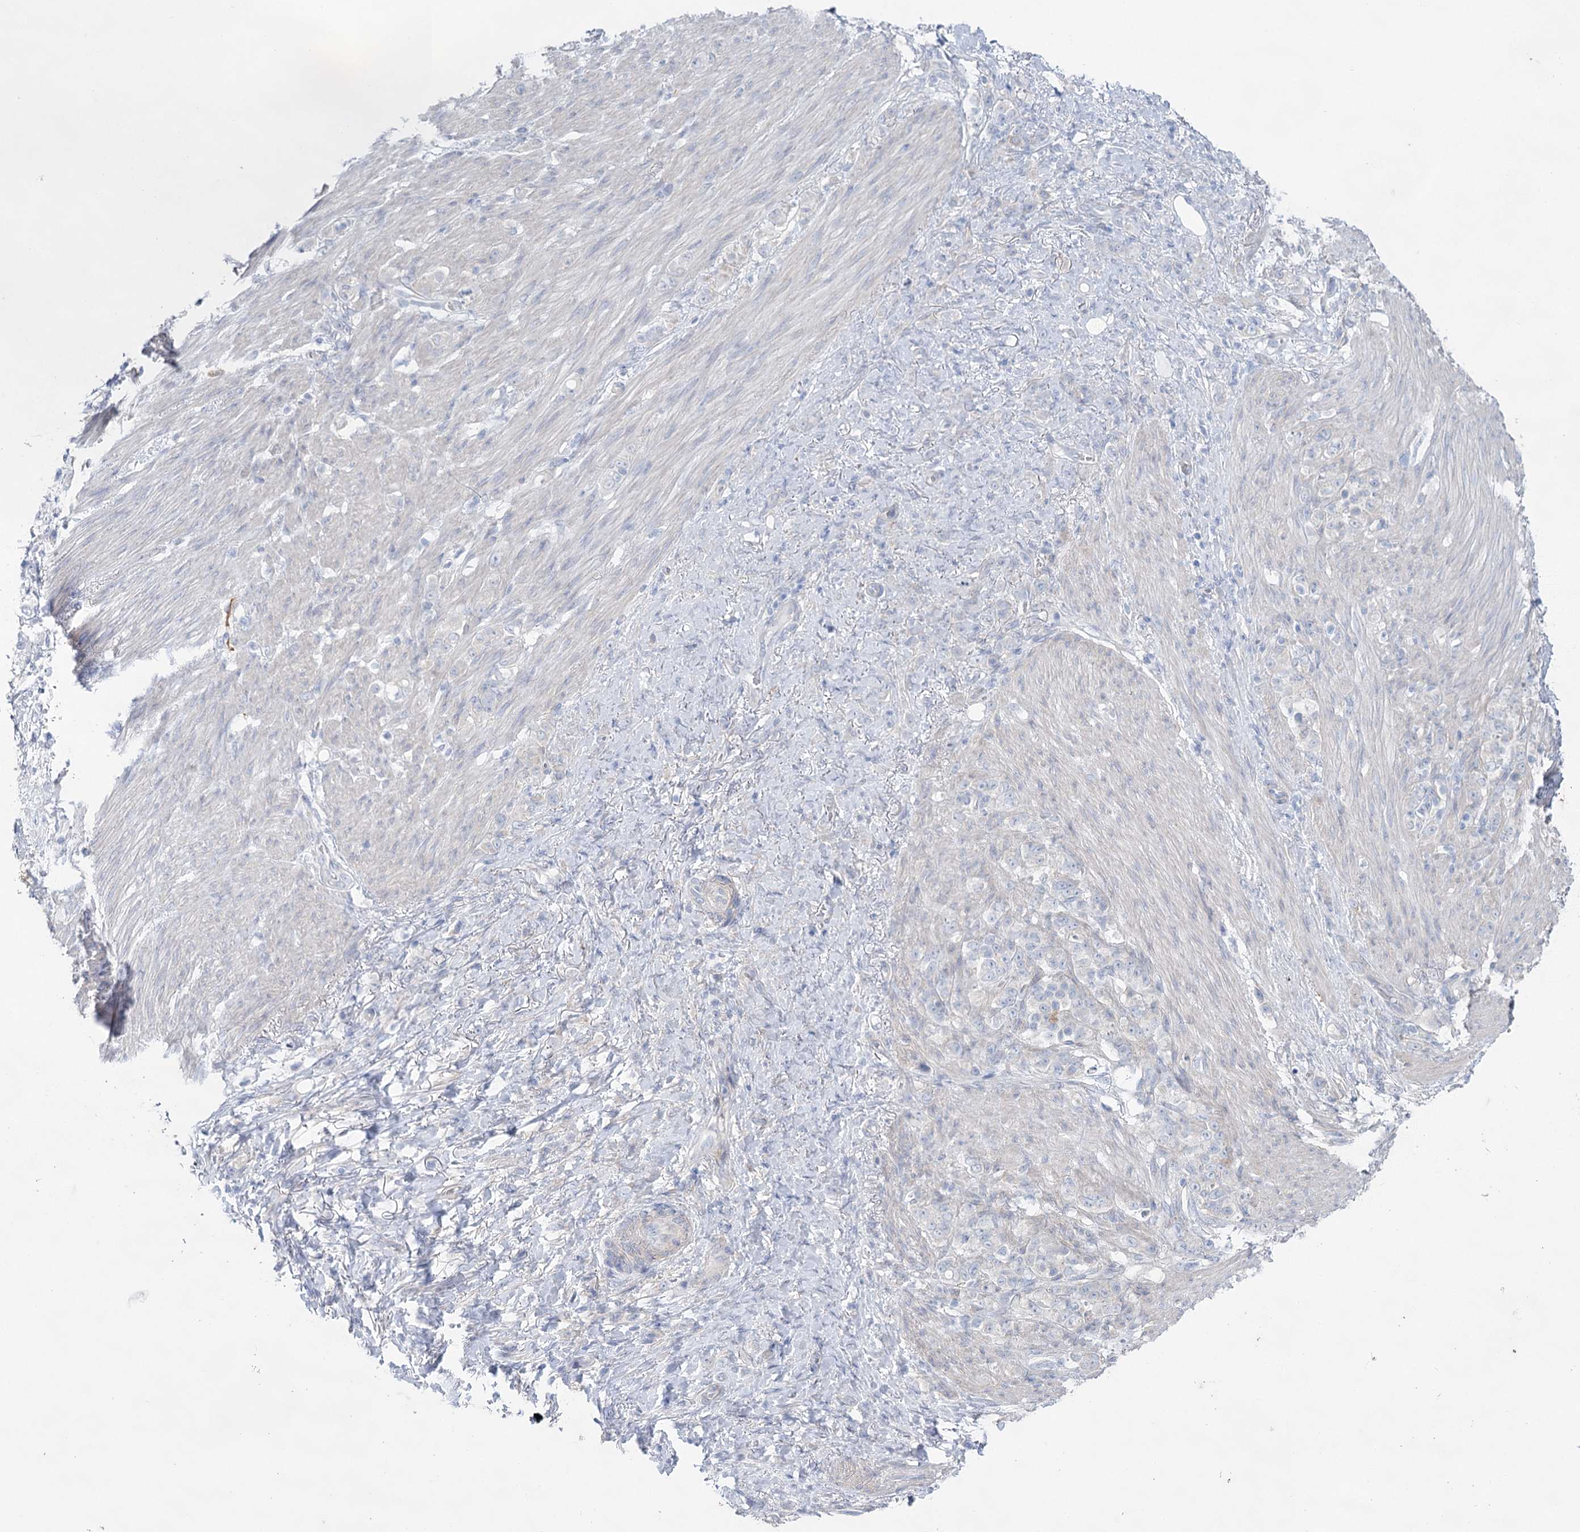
{"staining": {"intensity": "negative", "quantity": "none", "location": "none"}, "tissue": "stomach cancer", "cell_type": "Tumor cells", "image_type": "cancer", "snomed": [{"axis": "morphology", "description": "Adenocarcinoma, NOS"}, {"axis": "topography", "description": "Stomach"}], "caption": "Histopathology image shows no protein staining in tumor cells of stomach cancer tissue.", "gene": "CCDC88A", "patient": {"sex": "female", "age": 79}}